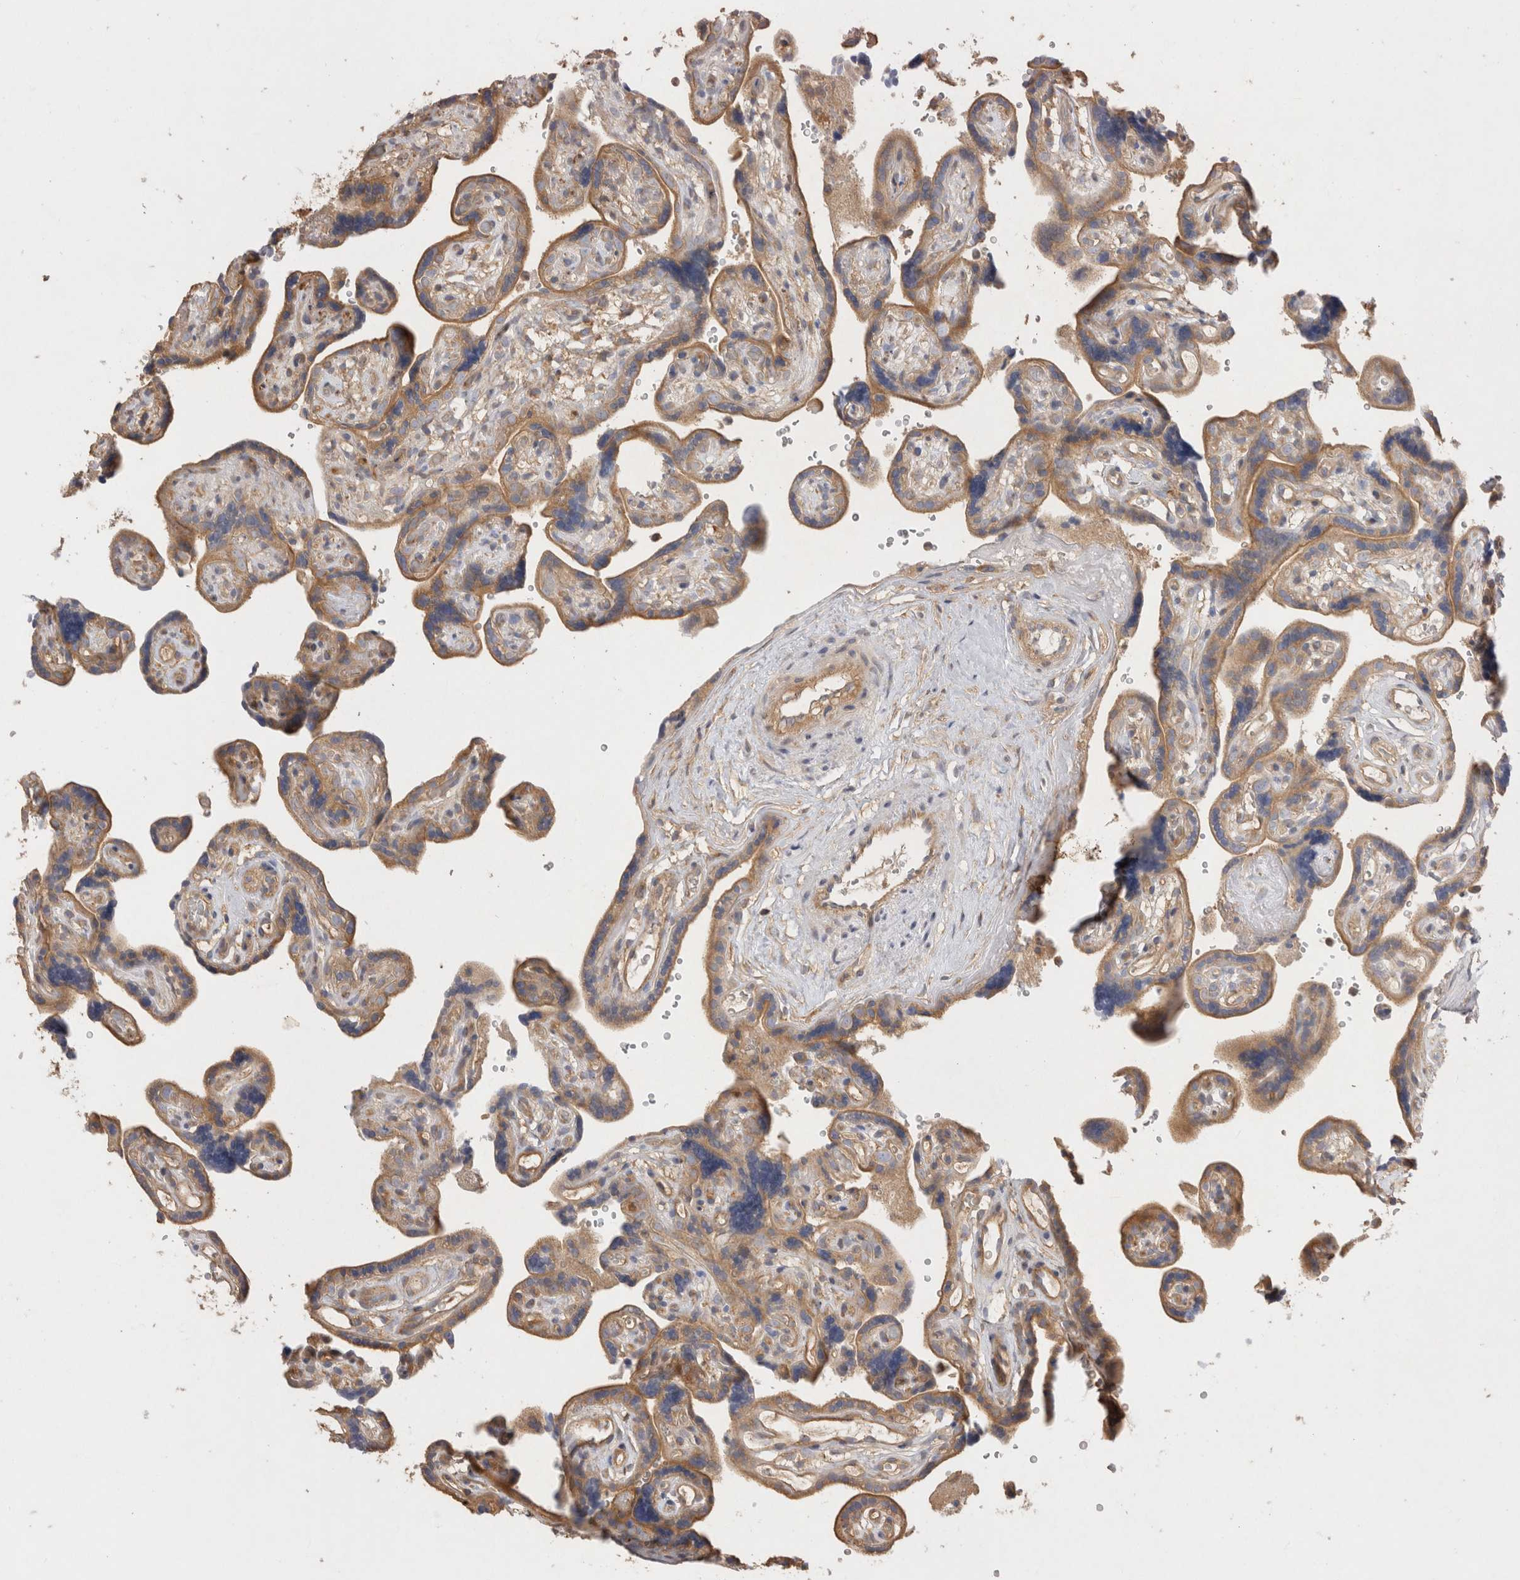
{"staining": {"intensity": "moderate", "quantity": ">75%", "location": "cytoplasmic/membranous"}, "tissue": "placenta", "cell_type": "Trophoblastic cells", "image_type": "normal", "snomed": [{"axis": "morphology", "description": "Normal tissue, NOS"}, {"axis": "topography", "description": "Placenta"}], "caption": "A histopathology image of human placenta stained for a protein shows moderate cytoplasmic/membranous brown staining in trophoblastic cells. (DAB (3,3'-diaminobenzidine) IHC, brown staining for protein, blue staining for nuclei).", "gene": "CHMP6", "patient": {"sex": "female", "age": 30}}